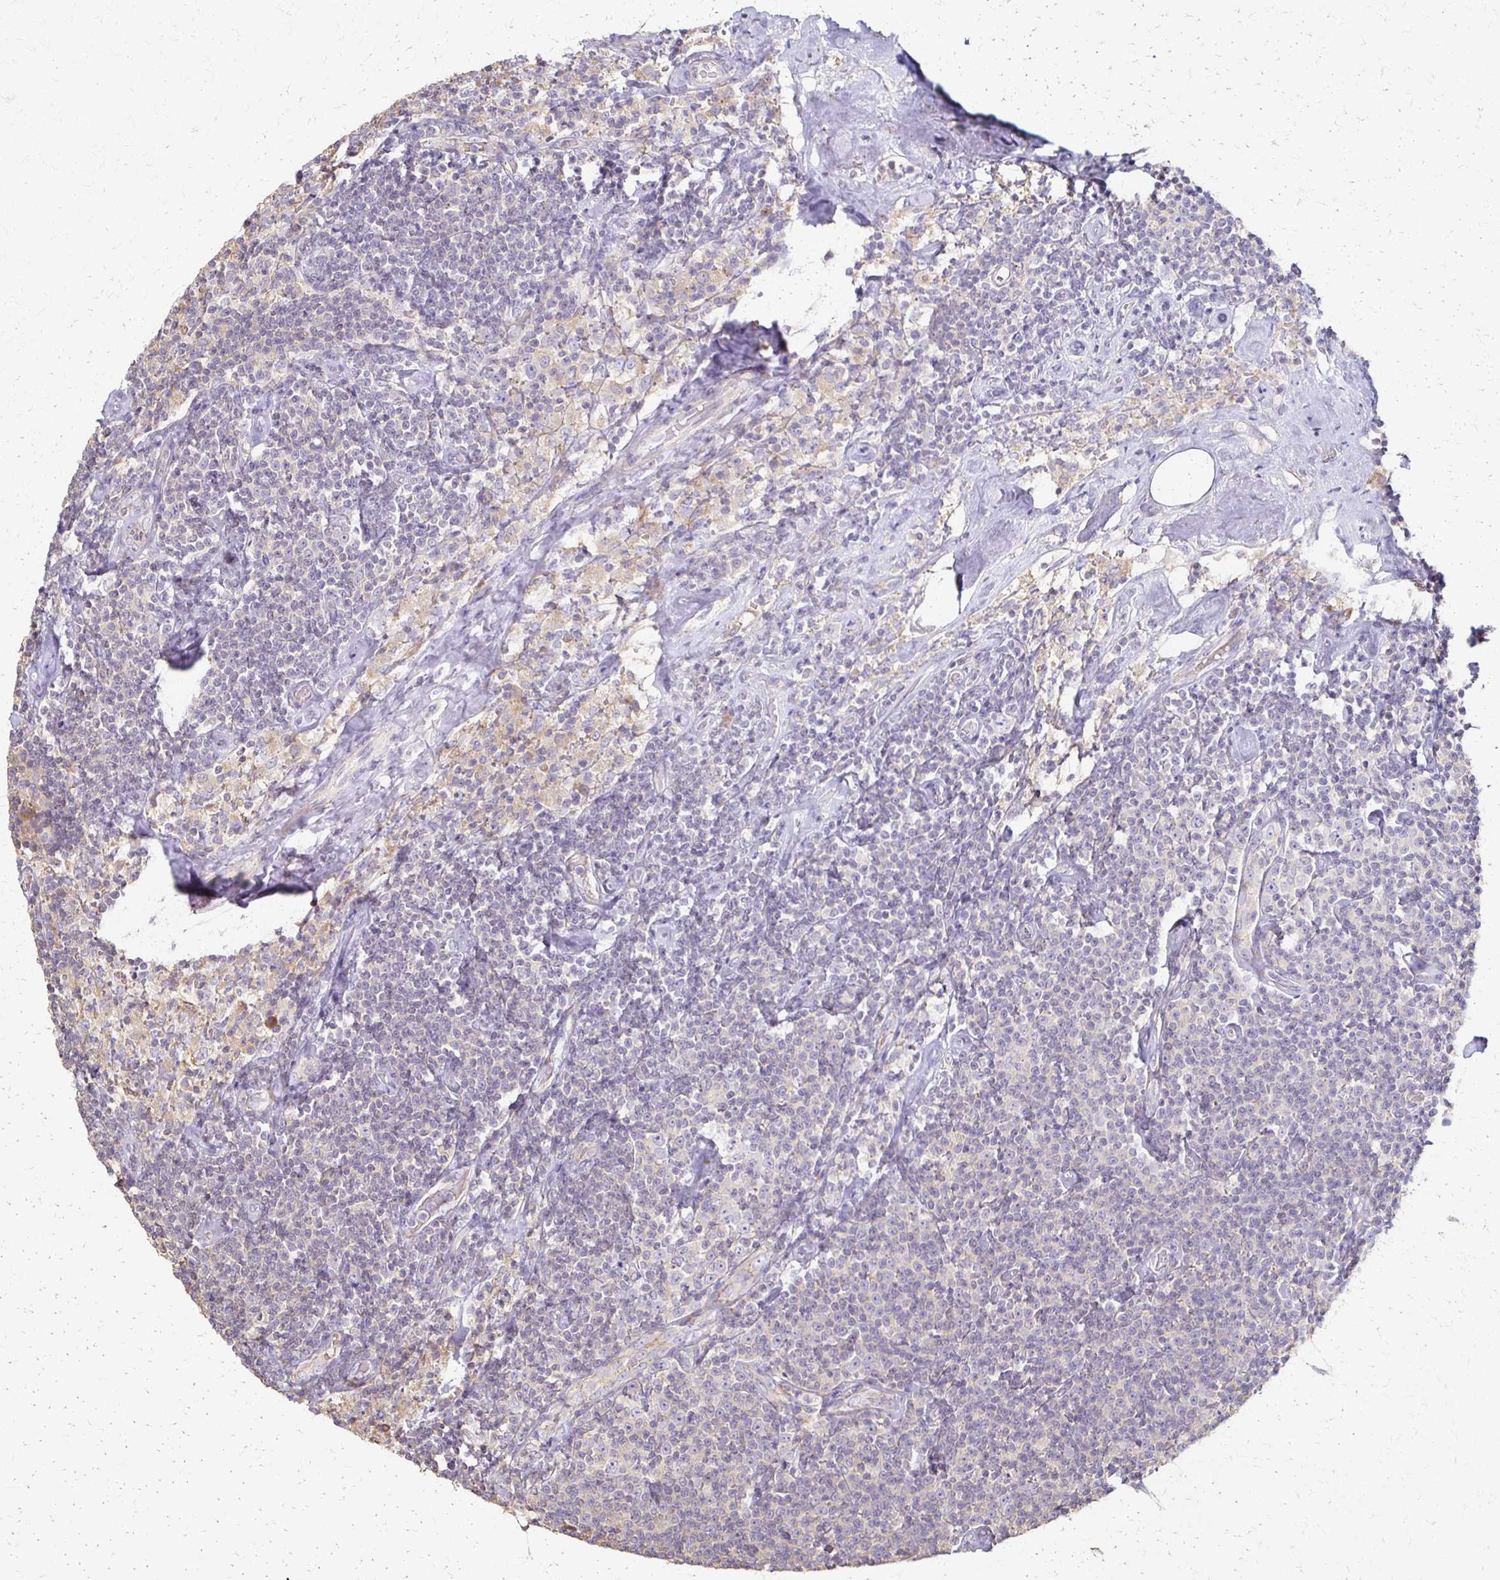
{"staining": {"intensity": "negative", "quantity": "none", "location": "none"}, "tissue": "lymphoma", "cell_type": "Tumor cells", "image_type": "cancer", "snomed": [{"axis": "morphology", "description": "Malignant lymphoma, non-Hodgkin's type, Low grade"}, {"axis": "topography", "description": "Lymph node"}], "caption": "High power microscopy image of an immunohistochemistry (IHC) histopathology image of malignant lymphoma, non-Hodgkin's type (low-grade), revealing no significant expression in tumor cells.", "gene": "C1QTNF7", "patient": {"sex": "male", "age": 81}}